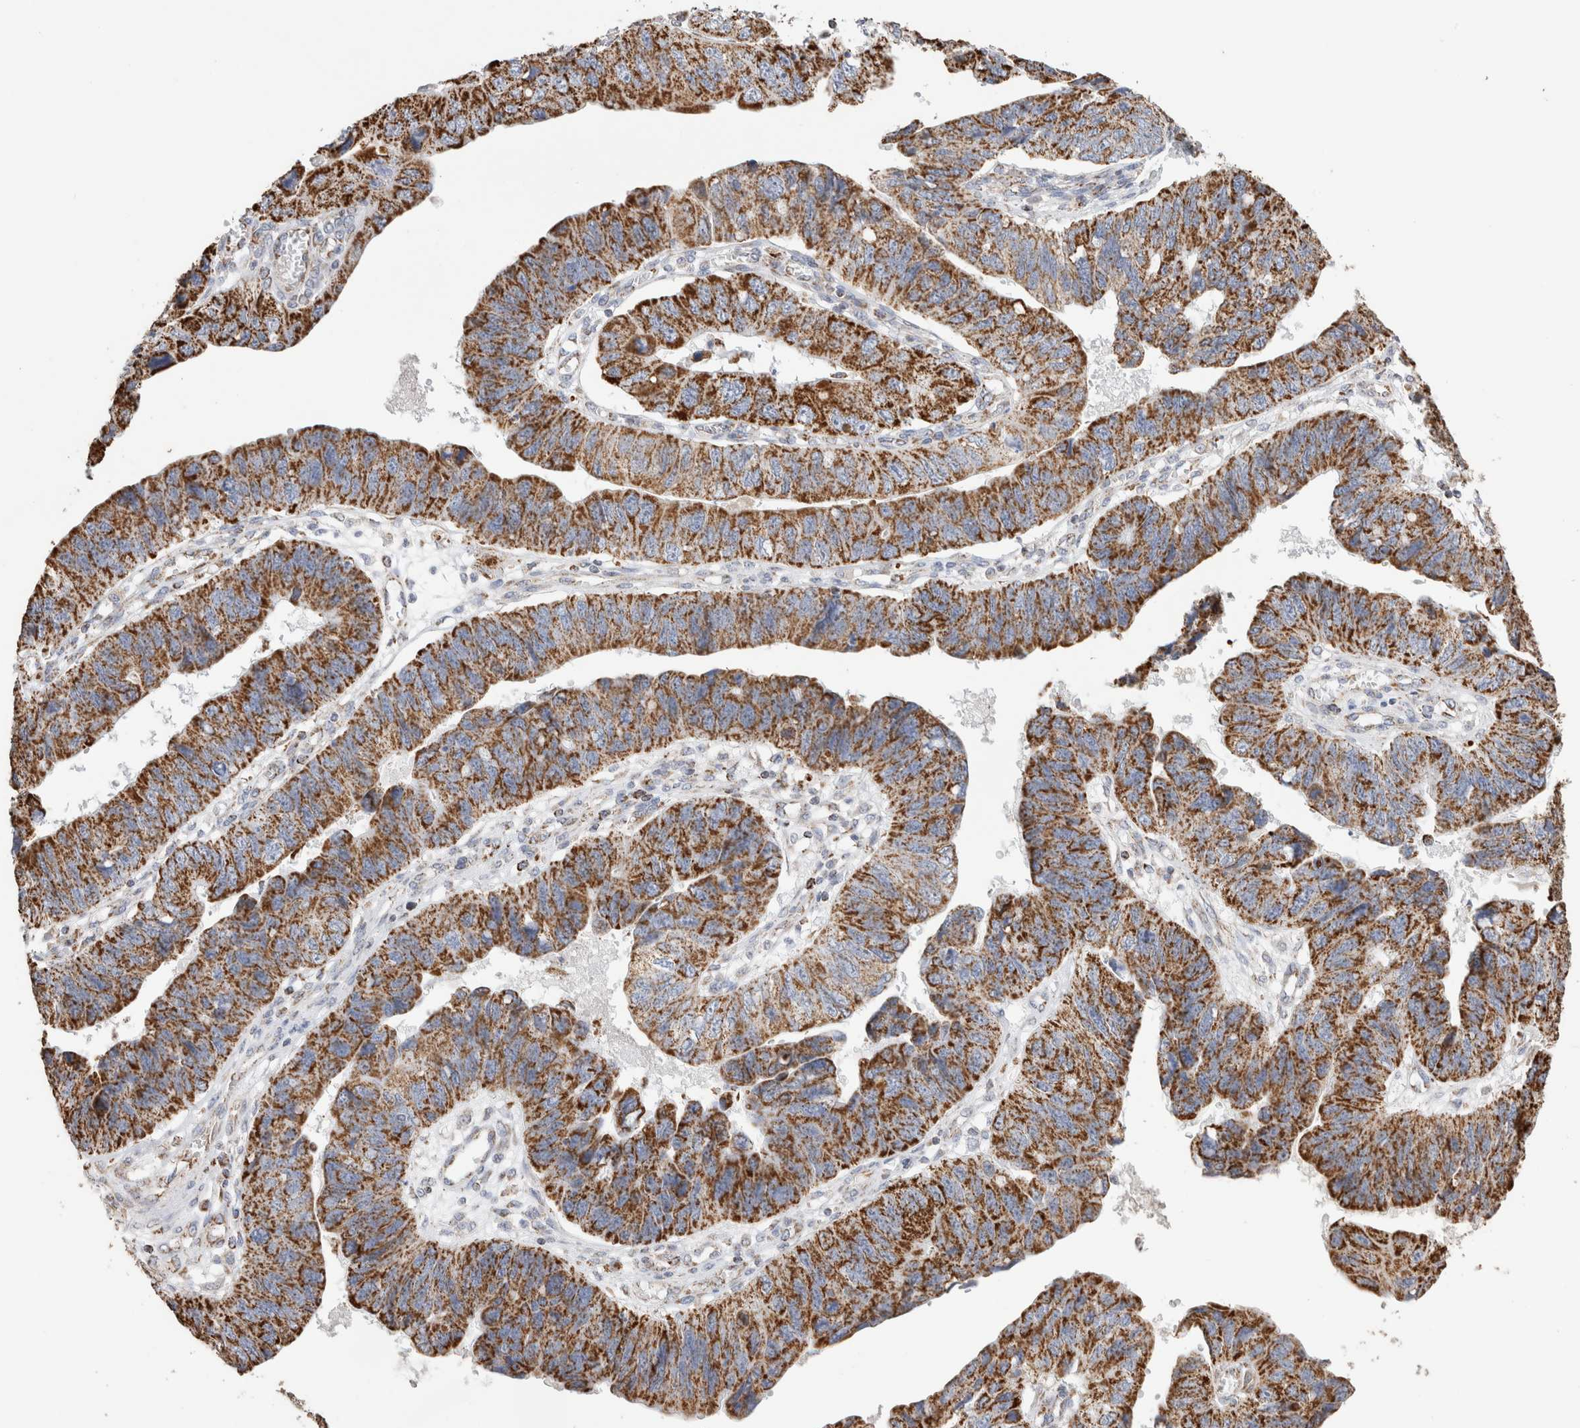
{"staining": {"intensity": "strong", "quantity": ">75%", "location": "cytoplasmic/membranous"}, "tissue": "stomach cancer", "cell_type": "Tumor cells", "image_type": "cancer", "snomed": [{"axis": "morphology", "description": "Adenocarcinoma, NOS"}, {"axis": "topography", "description": "Stomach"}], "caption": "Human adenocarcinoma (stomach) stained with a protein marker shows strong staining in tumor cells.", "gene": "C1QBP", "patient": {"sex": "male", "age": 59}}